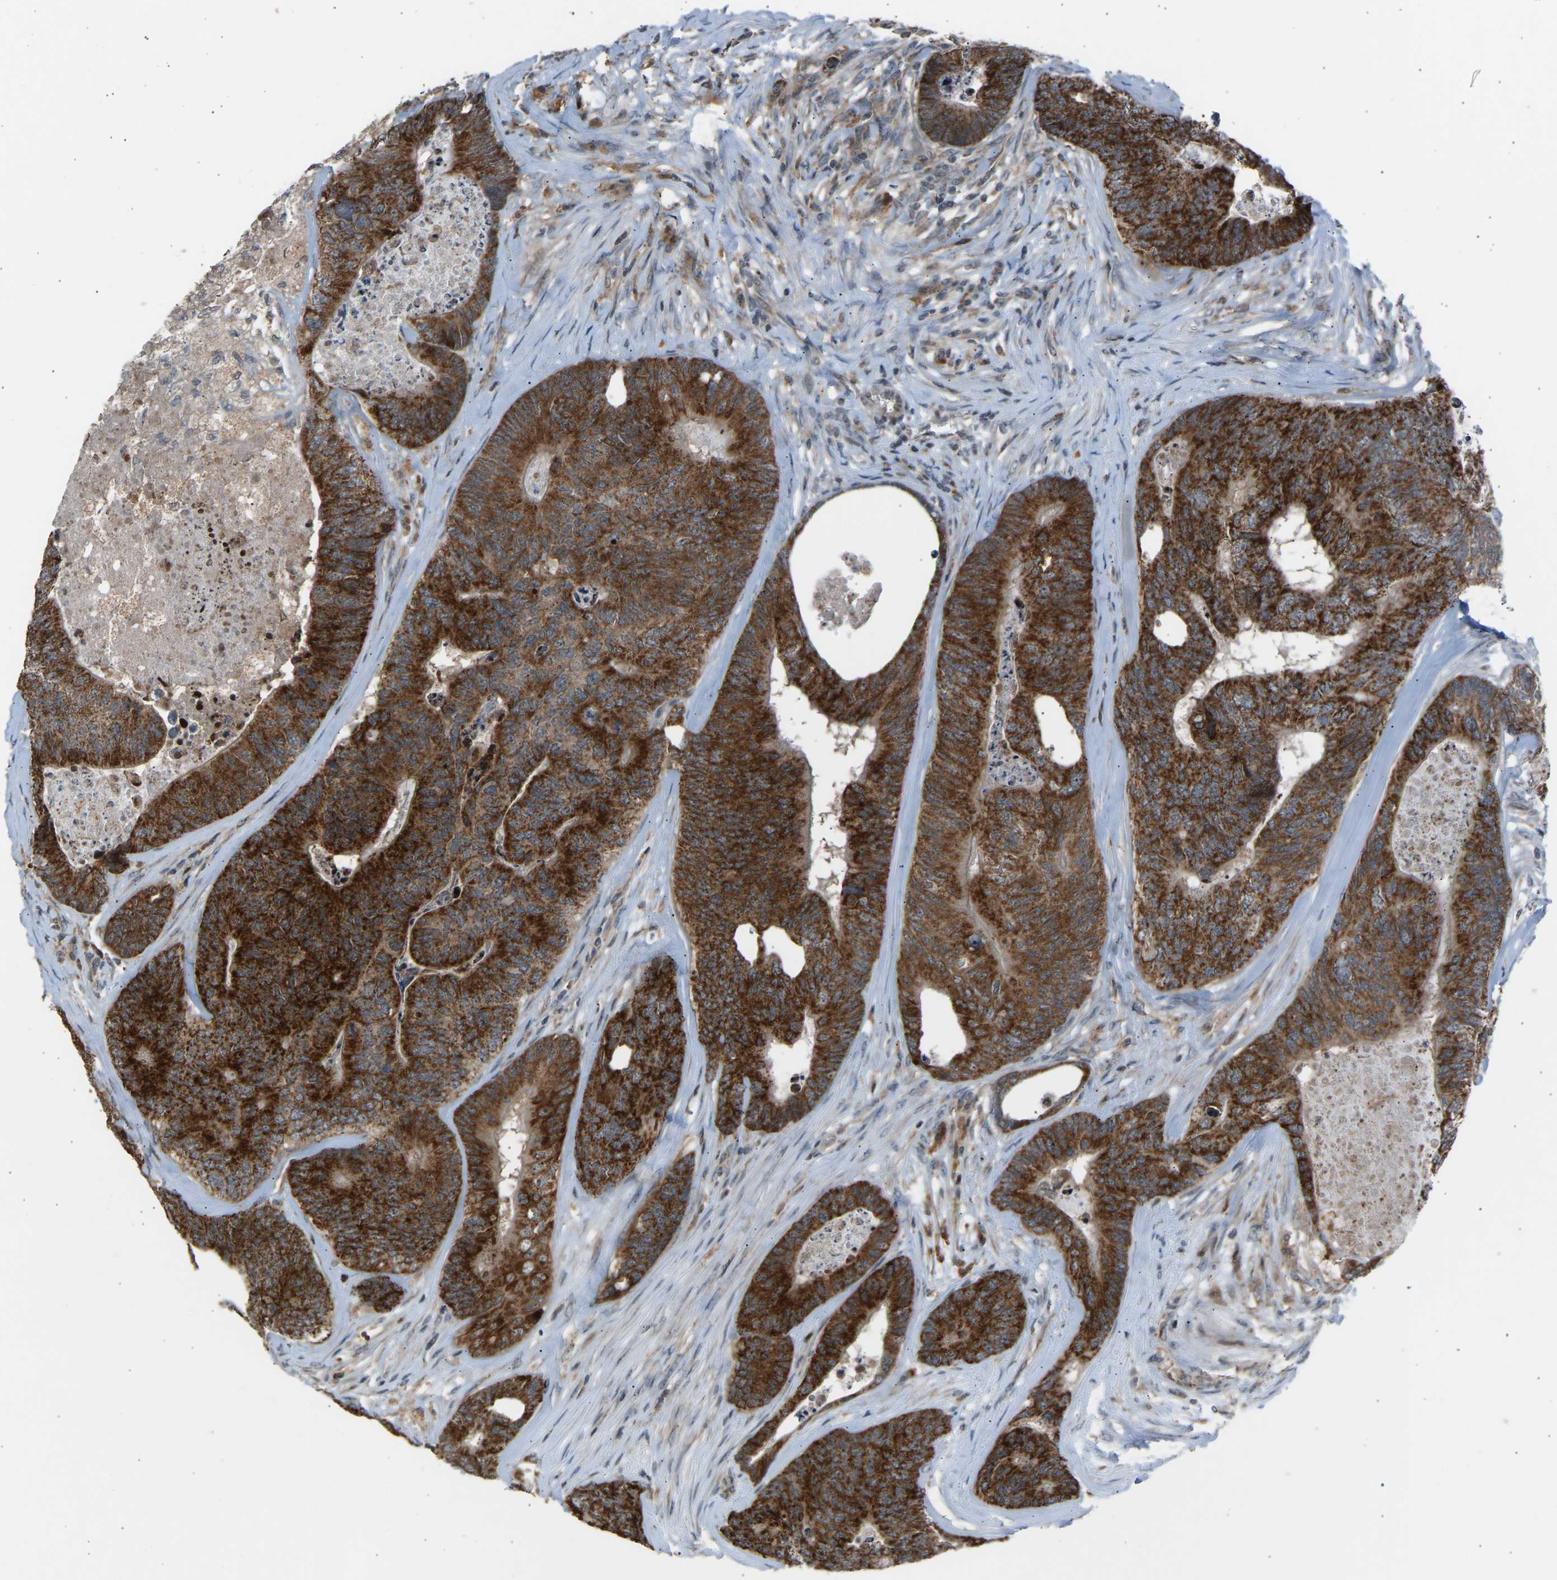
{"staining": {"intensity": "strong", "quantity": ">75%", "location": "cytoplasmic/membranous"}, "tissue": "colorectal cancer", "cell_type": "Tumor cells", "image_type": "cancer", "snomed": [{"axis": "morphology", "description": "Adenocarcinoma, NOS"}, {"axis": "topography", "description": "Colon"}], "caption": "DAB immunohistochemical staining of human adenocarcinoma (colorectal) reveals strong cytoplasmic/membranous protein staining in about >75% of tumor cells.", "gene": "SLIRP", "patient": {"sex": "female", "age": 67}}